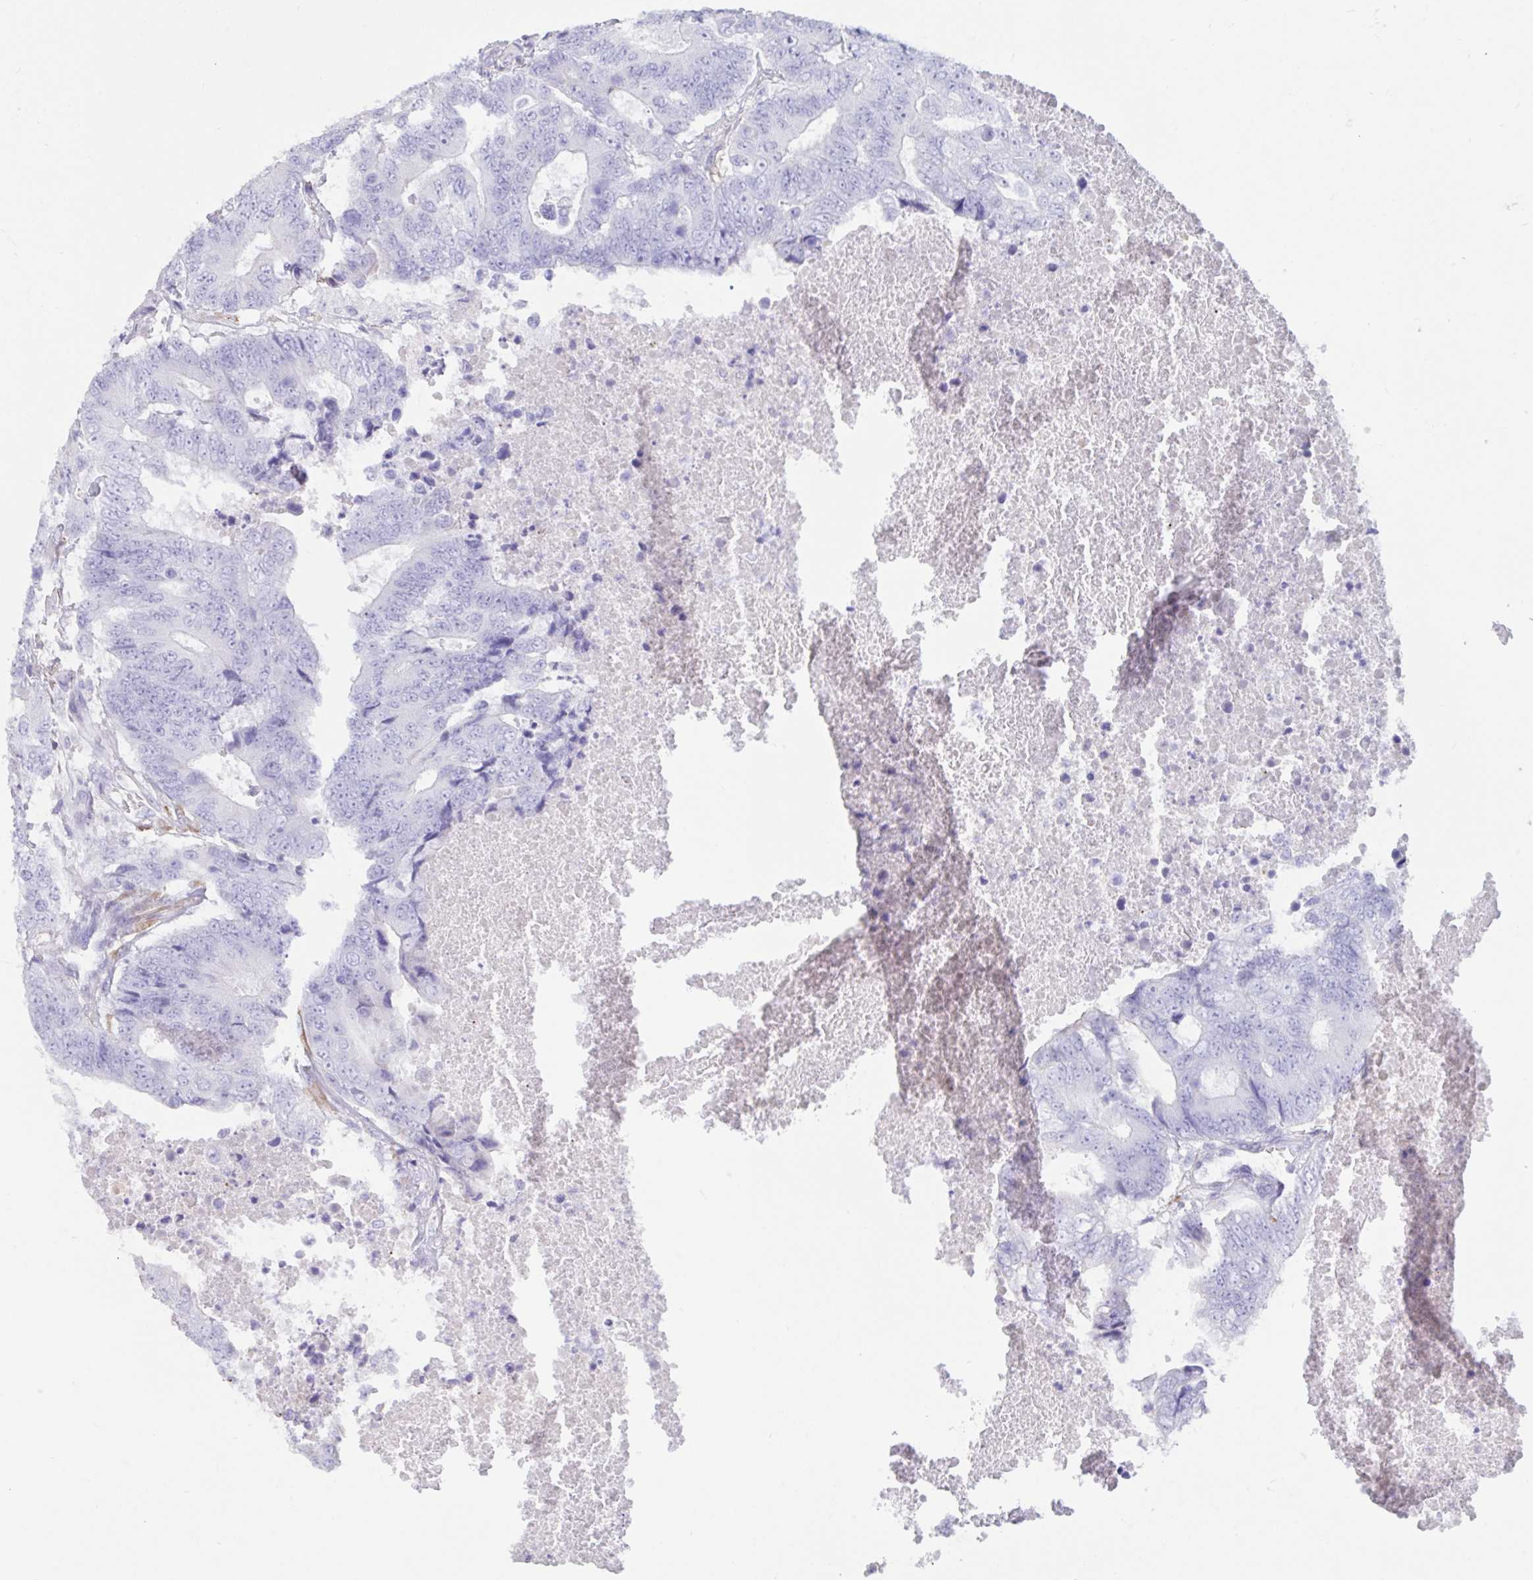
{"staining": {"intensity": "negative", "quantity": "none", "location": "none"}, "tissue": "colorectal cancer", "cell_type": "Tumor cells", "image_type": "cancer", "snomed": [{"axis": "morphology", "description": "Adenocarcinoma, NOS"}, {"axis": "topography", "description": "Colon"}], "caption": "An image of human colorectal cancer is negative for staining in tumor cells.", "gene": "TNNC1", "patient": {"sex": "female", "age": 48}}